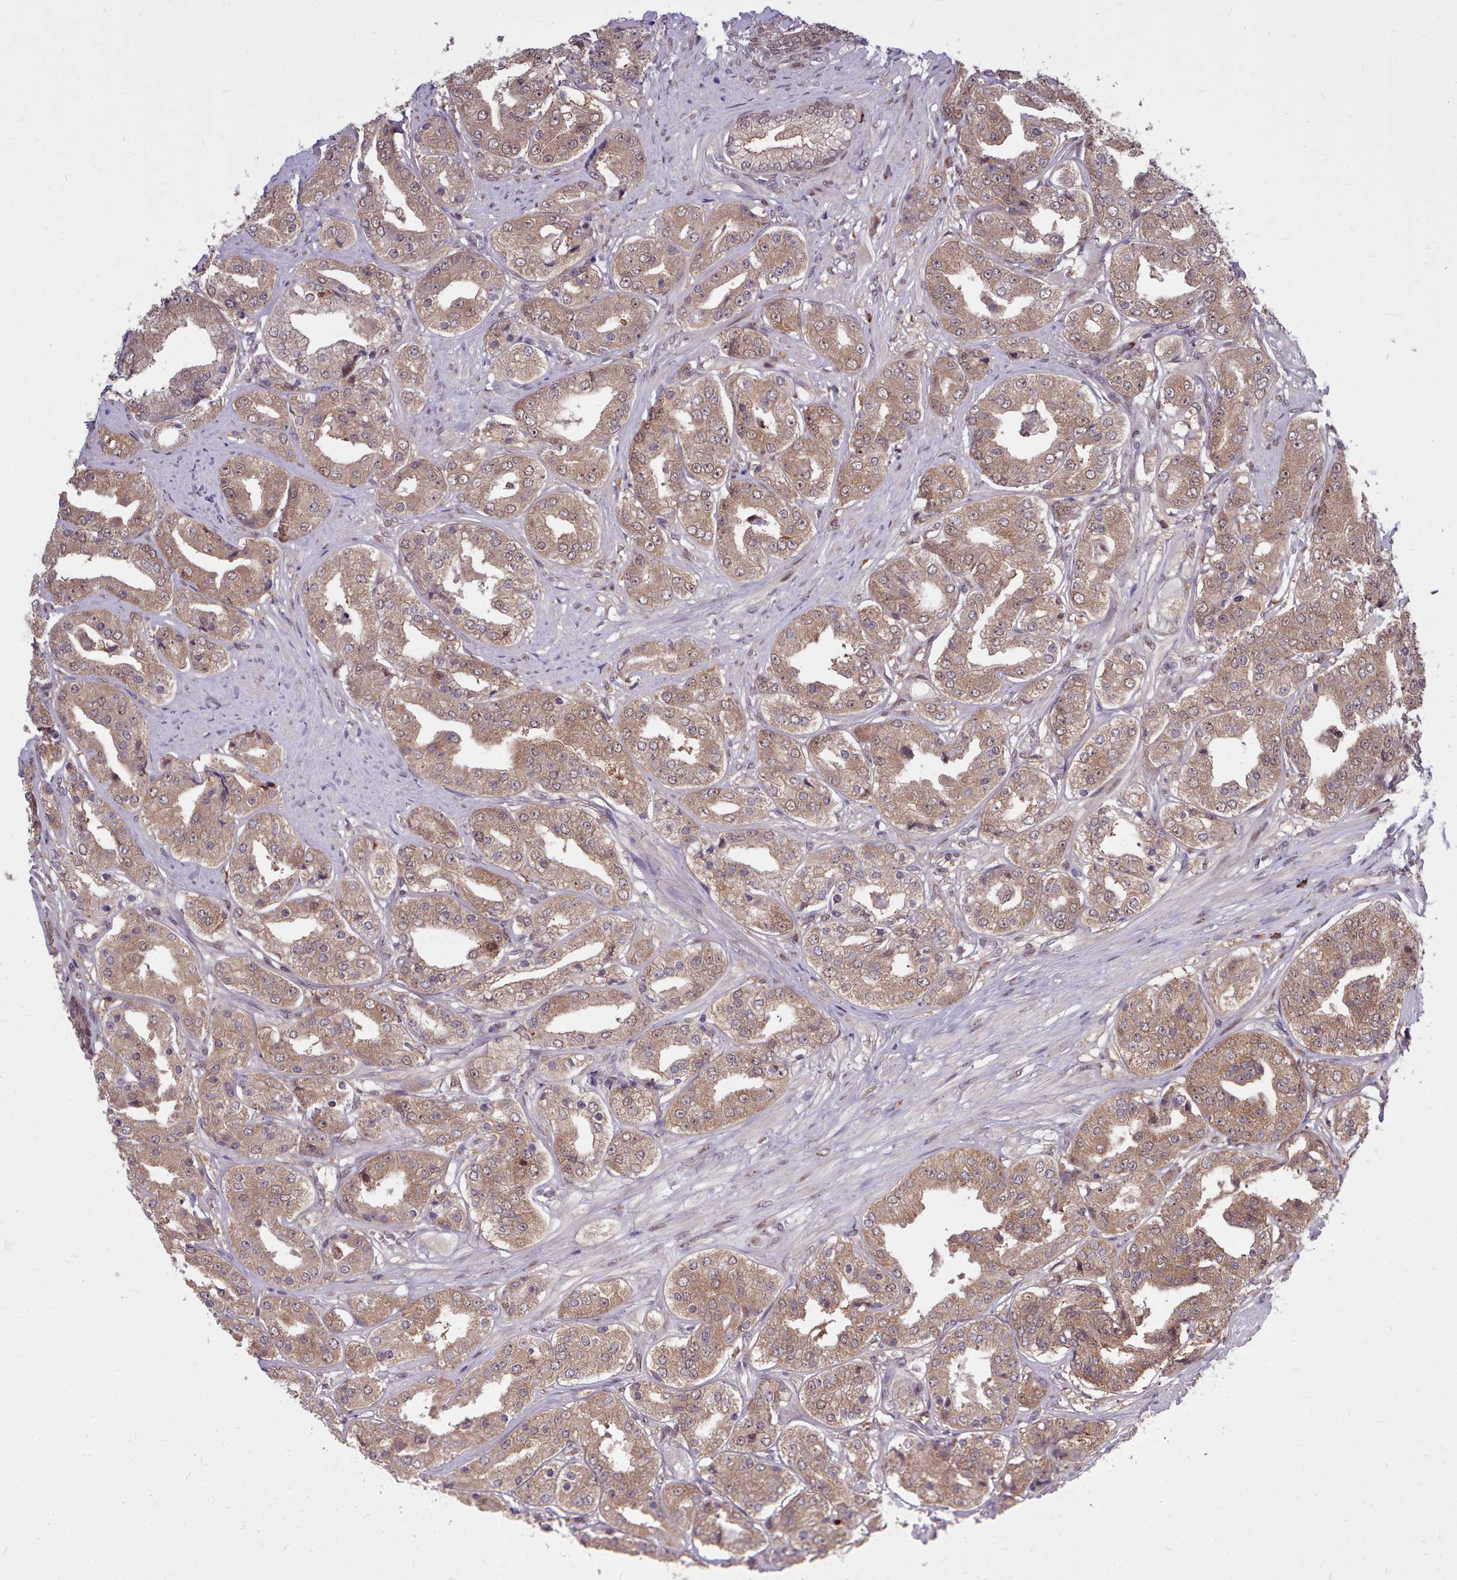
{"staining": {"intensity": "moderate", "quantity": ">75%", "location": "cytoplasmic/membranous"}, "tissue": "prostate cancer", "cell_type": "Tumor cells", "image_type": "cancer", "snomed": [{"axis": "morphology", "description": "Adenocarcinoma, High grade"}, {"axis": "topography", "description": "Prostate"}], "caption": "A brown stain highlights moderate cytoplasmic/membranous expression of a protein in prostate cancer (high-grade adenocarcinoma) tumor cells.", "gene": "AHCY", "patient": {"sex": "male", "age": 63}}